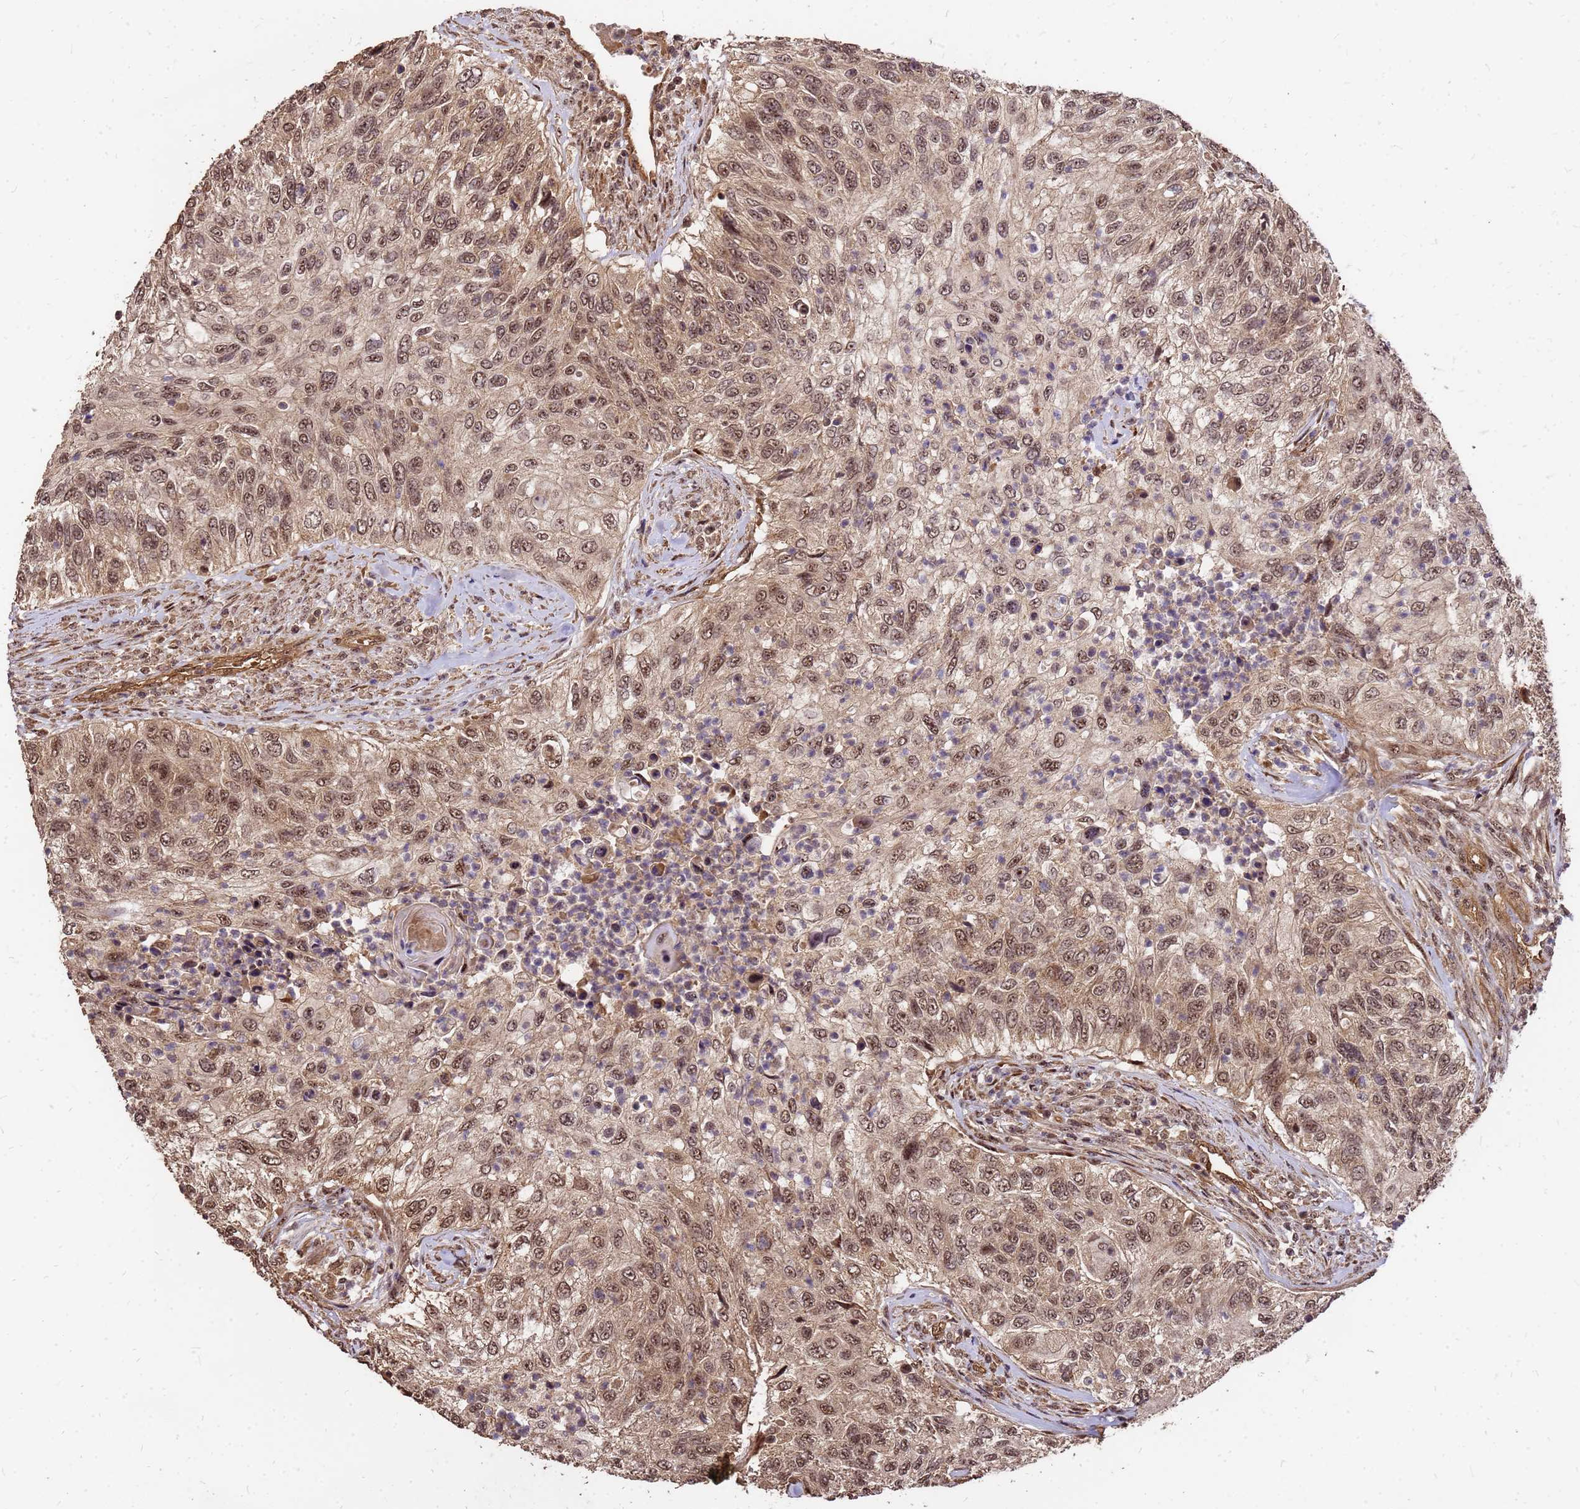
{"staining": {"intensity": "moderate", "quantity": ">75%", "location": "cytoplasmic/membranous,nuclear"}, "tissue": "urothelial cancer", "cell_type": "Tumor cells", "image_type": "cancer", "snomed": [{"axis": "morphology", "description": "Urothelial carcinoma, High grade"}, {"axis": "topography", "description": "Urinary bladder"}], "caption": "This histopathology image exhibits immunohistochemistry staining of human urothelial carcinoma (high-grade), with medium moderate cytoplasmic/membranous and nuclear expression in about >75% of tumor cells.", "gene": "GPATCH8", "patient": {"sex": "female", "age": 60}}